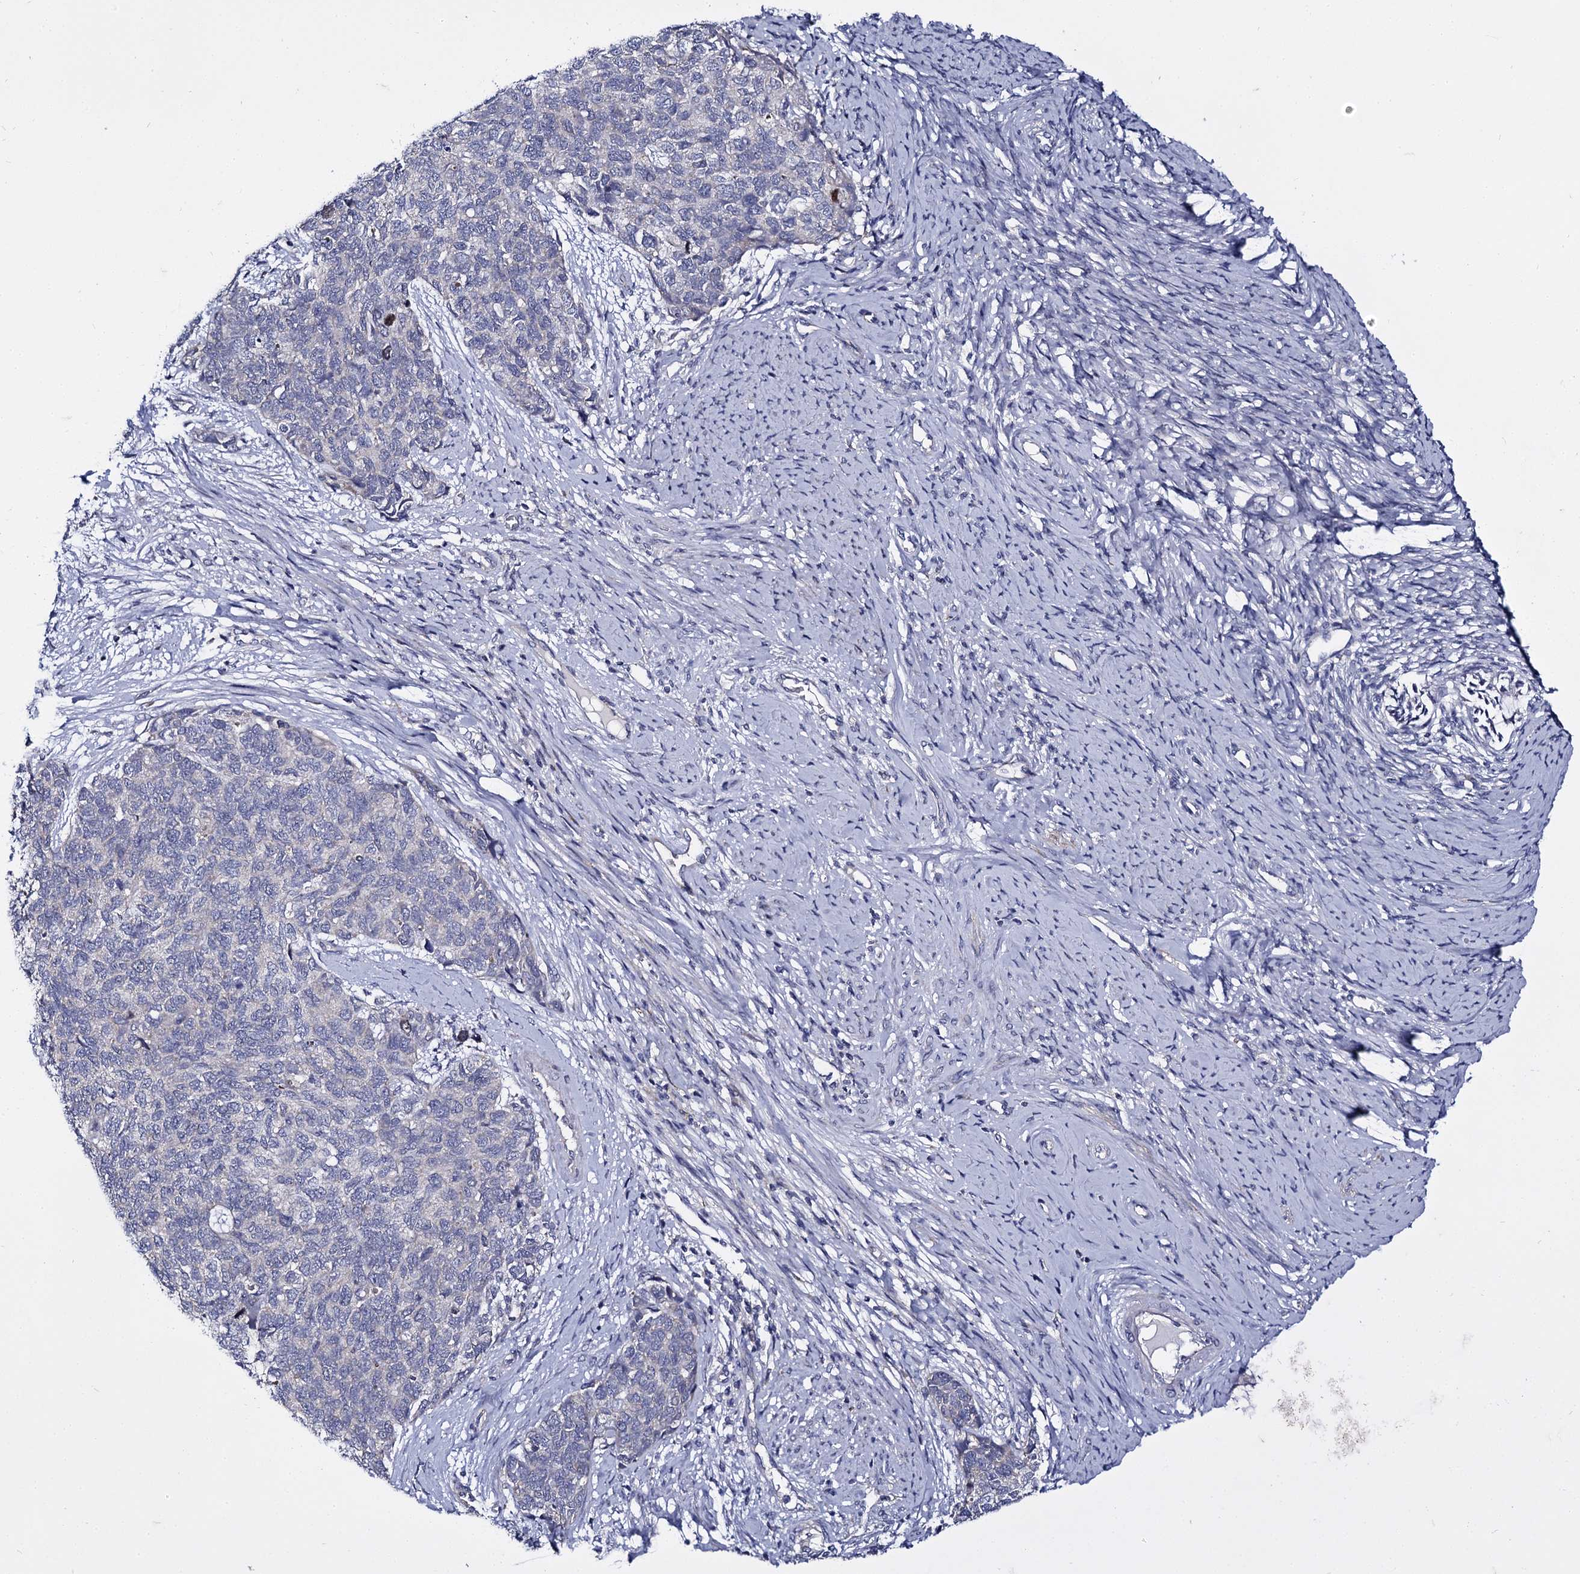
{"staining": {"intensity": "negative", "quantity": "none", "location": "none"}, "tissue": "cervical cancer", "cell_type": "Tumor cells", "image_type": "cancer", "snomed": [{"axis": "morphology", "description": "Squamous cell carcinoma, NOS"}, {"axis": "topography", "description": "Cervix"}], "caption": "DAB immunohistochemical staining of cervical cancer (squamous cell carcinoma) exhibits no significant staining in tumor cells.", "gene": "PANX2", "patient": {"sex": "female", "age": 63}}